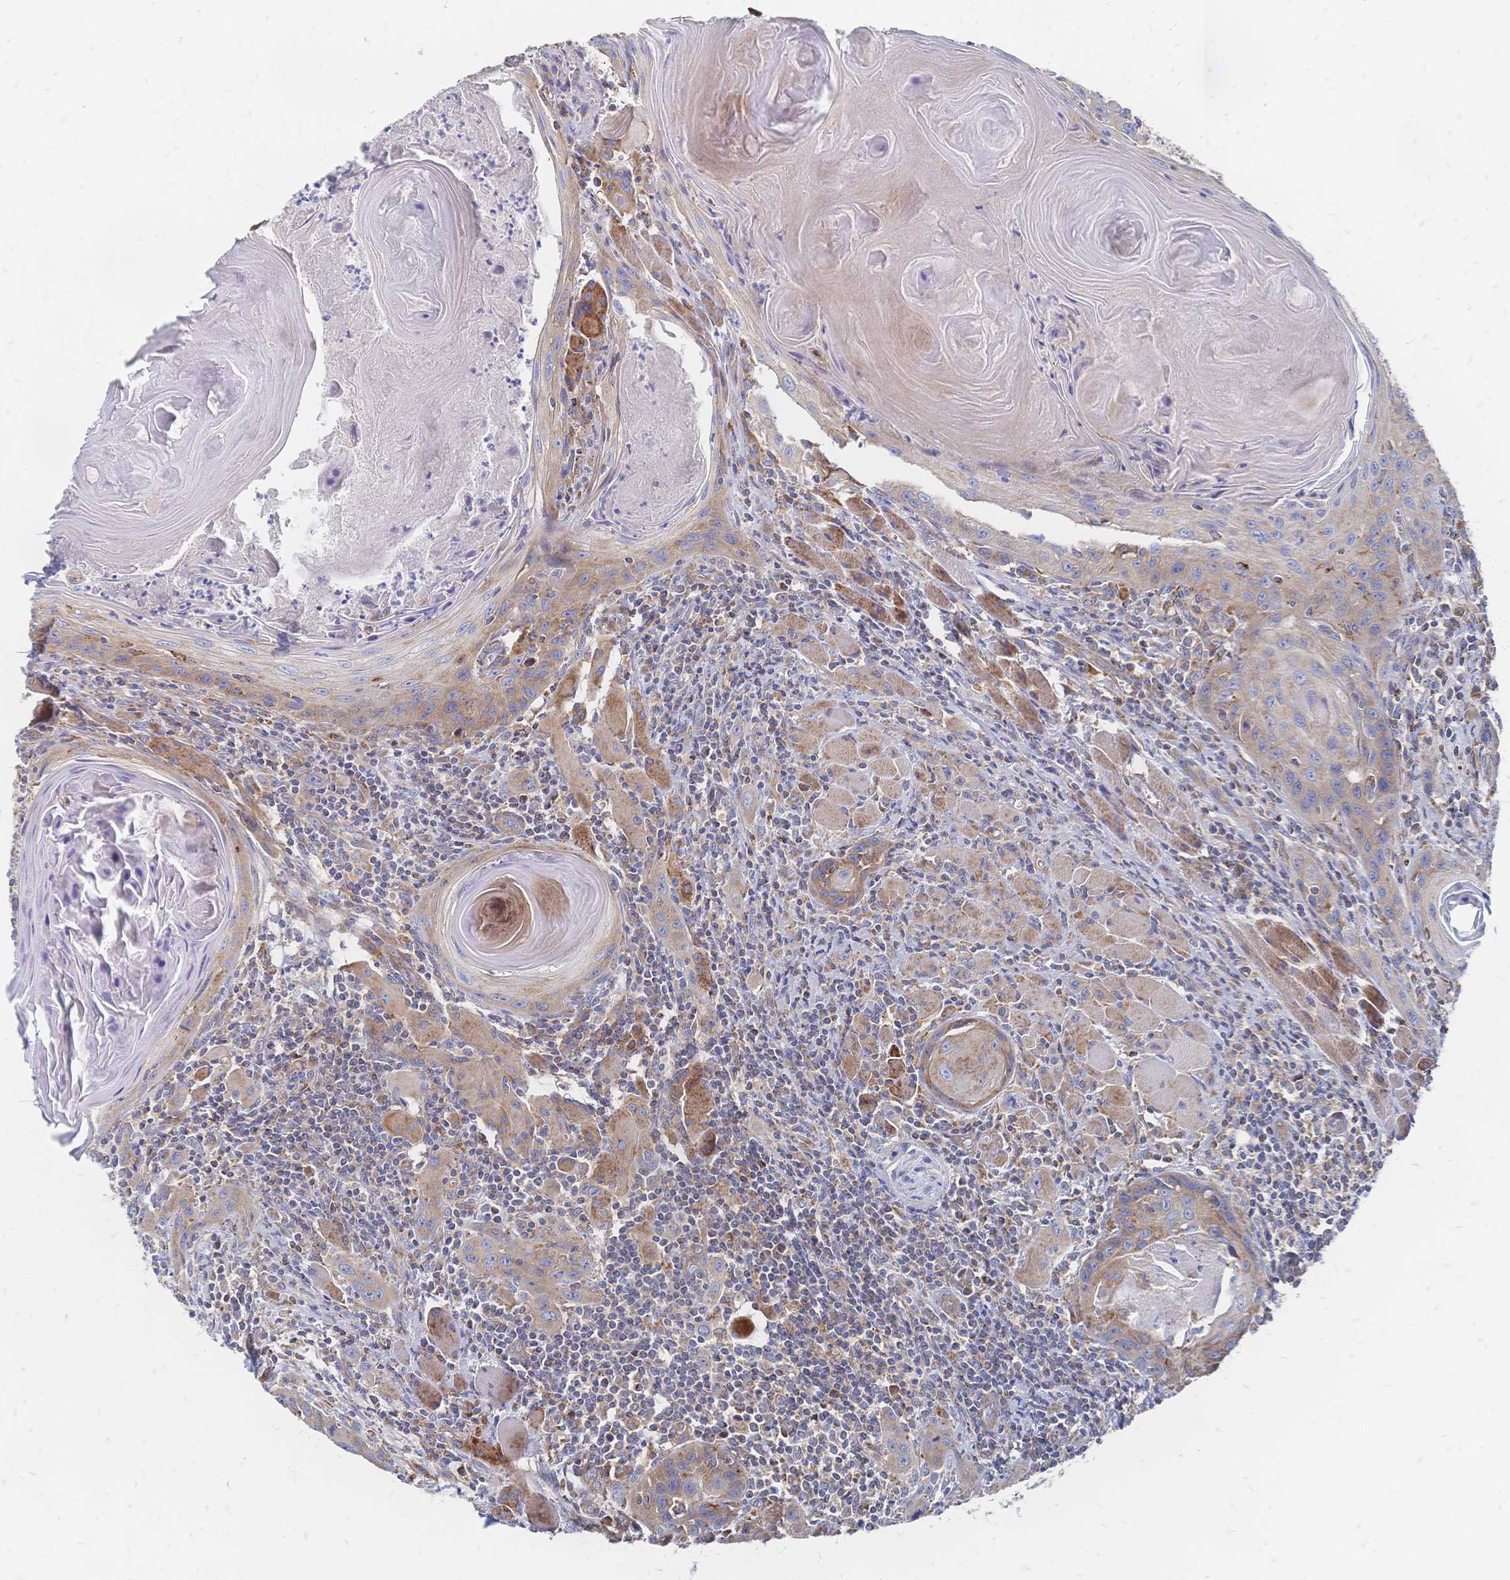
{"staining": {"intensity": "weak", "quantity": ">75%", "location": "cytoplasmic/membranous"}, "tissue": "head and neck cancer", "cell_type": "Tumor cells", "image_type": "cancer", "snomed": [{"axis": "morphology", "description": "Squamous cell carcinoma, NOS"}, {"axis": "topography", "description": "Oral tissue"}, {"axis": "topography", "description": "Head-Neck"}], "caption": "Immunohistochemistry image of neoplastic tissue: head and neck cancer stained using immunohistochemistry (IHC) shows low levels of weak protein expression localized specifically in the cytoplasmic/membranous of tumor cells, appearing as a cytoplasmic/membranous brown color.", "gene": "SORBS1", "patient": {"sex": "male", "age": 58}}